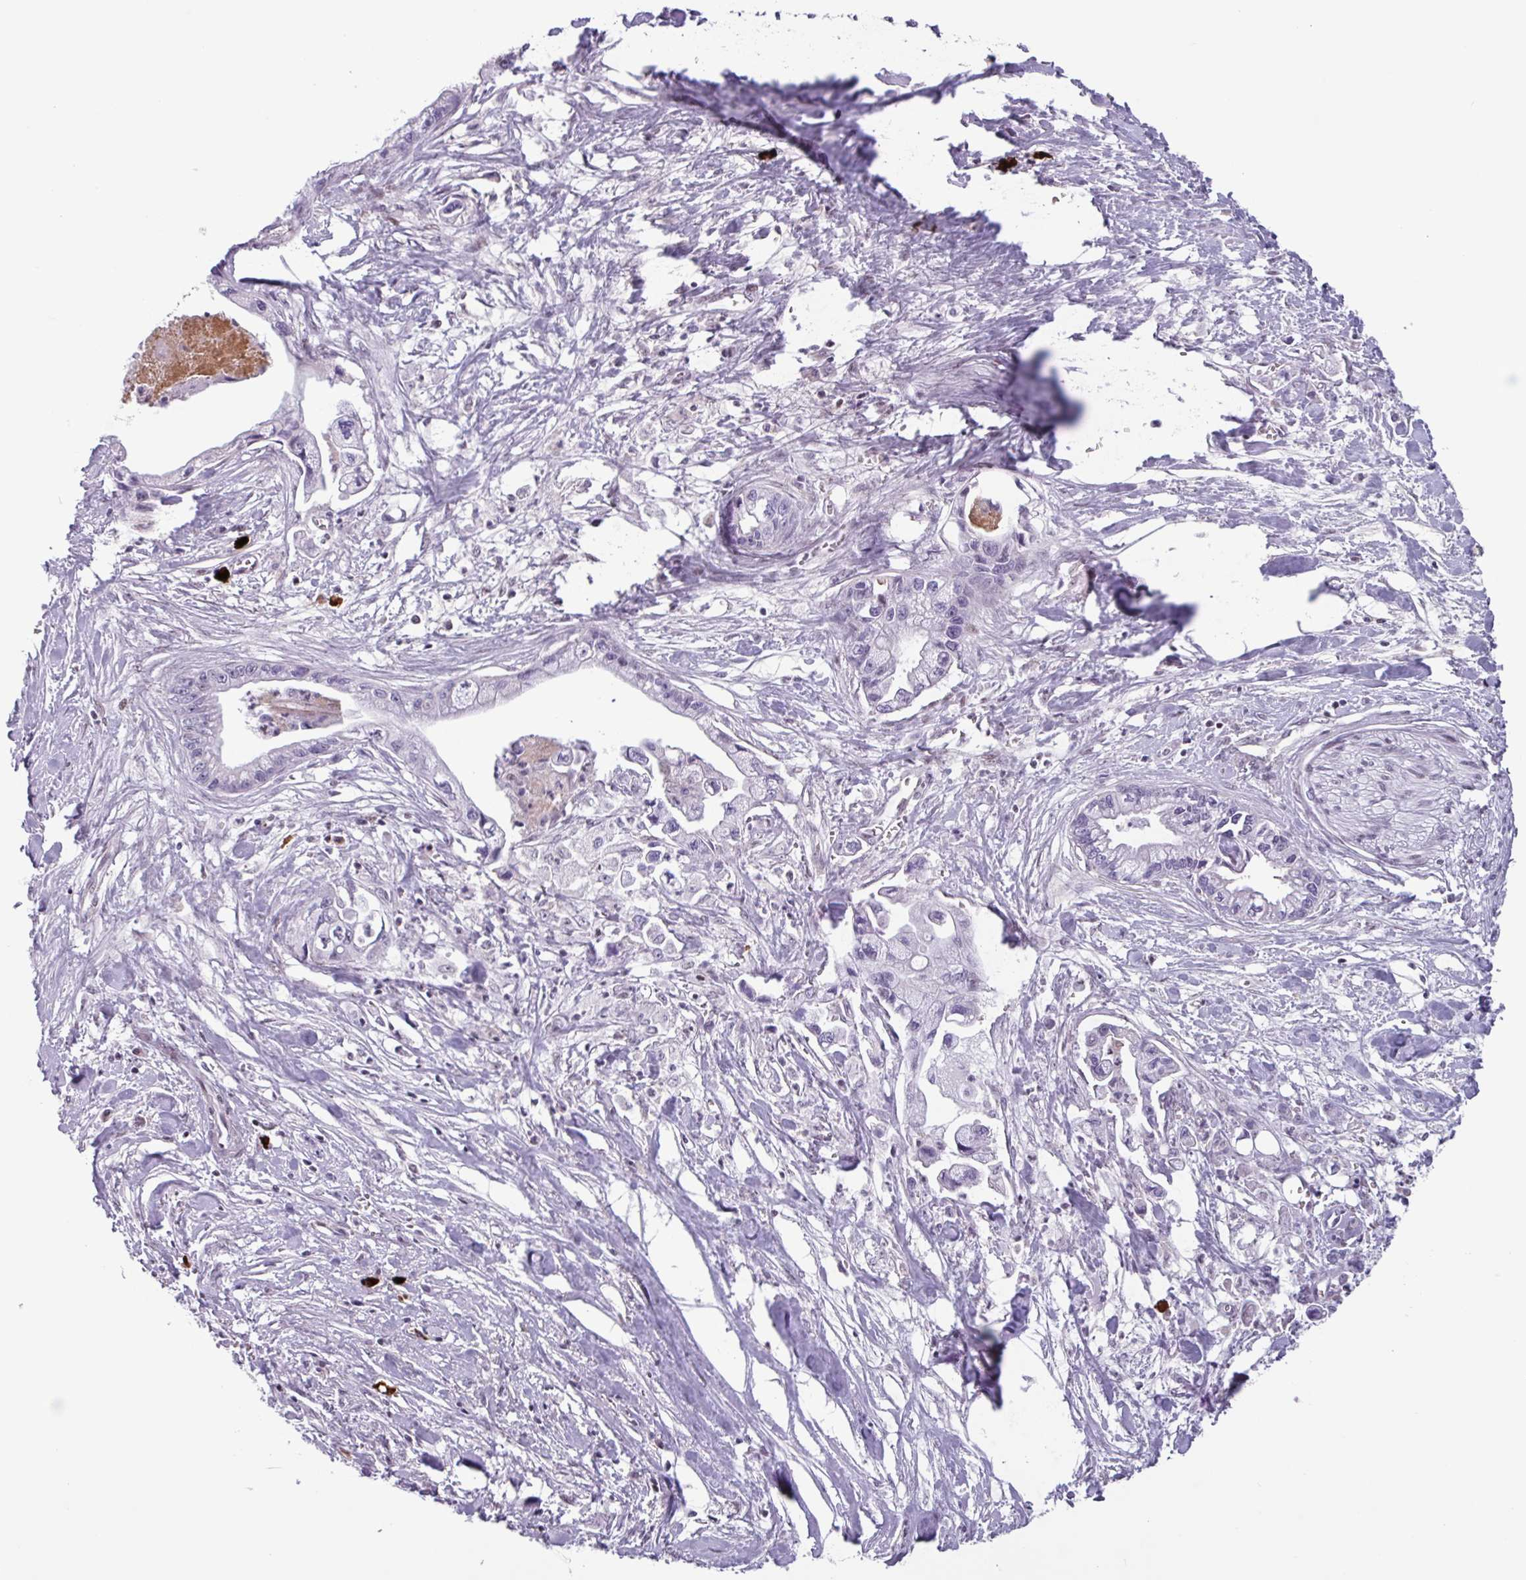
{"staining": {"intensity": "negative", "quantity": "none", "location": "none"}, "tissue": "pancreatic cancer", "cell_type": "Tumor cells", "image_type": "cancer", "snomed": [{"axis": "morphology", "description": "Adenocarcinoma, NOS"}, {"axis": "topography", "description": "Pancreas"}], "caption": "Tumor cells show no significant protein expression in pancreatic adenocarcinoma.", "gene": "ZNF575", "patient": {"sex": "male", "age": 61}}